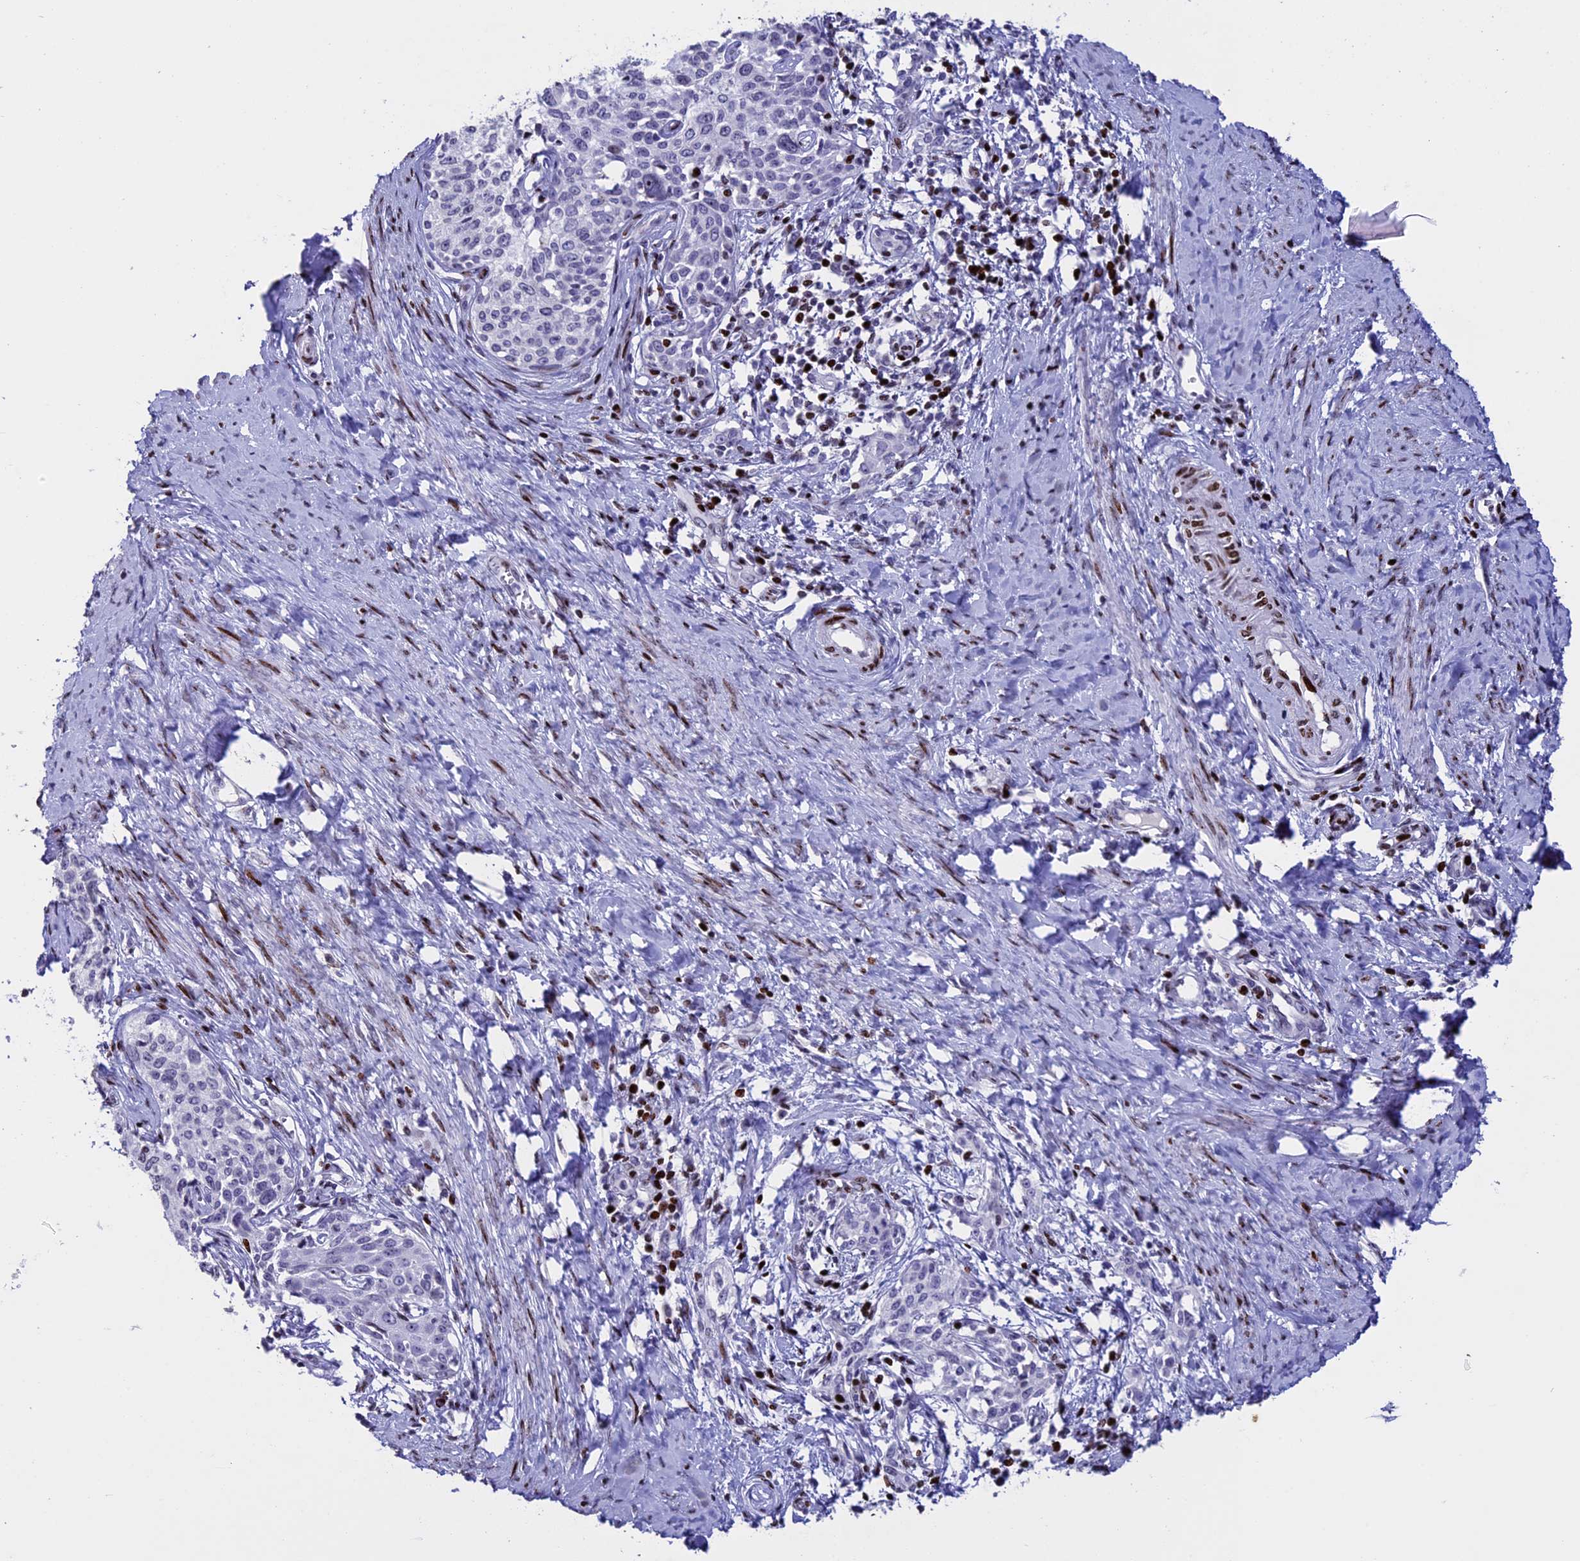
{"staining": {"intensity": "negative", "quantity": "none", "location": "none"}, "tissue": "cervical cancer", "cell_type": "Tumor cells", "image_type": "cancer", "snomed": [{"axis": "morphology", "description": "Squamous cell carcinoma, NOS"}, {"axis": "morphology", "description": "Adenocarcinoma, NOS"}, {"axis": "topography", "description": "Cervix"}], "caption": "Immunohistochemistry of human cervical cancer (squamous cell carcinoma) demonstrates no expression in tumor cells. The staining is performed using DAB brown chromogen with nuclei counter-stained in using hematoxylin.", "gene": "BTBD3", "patient": {"sex": "female", "age": 52}}